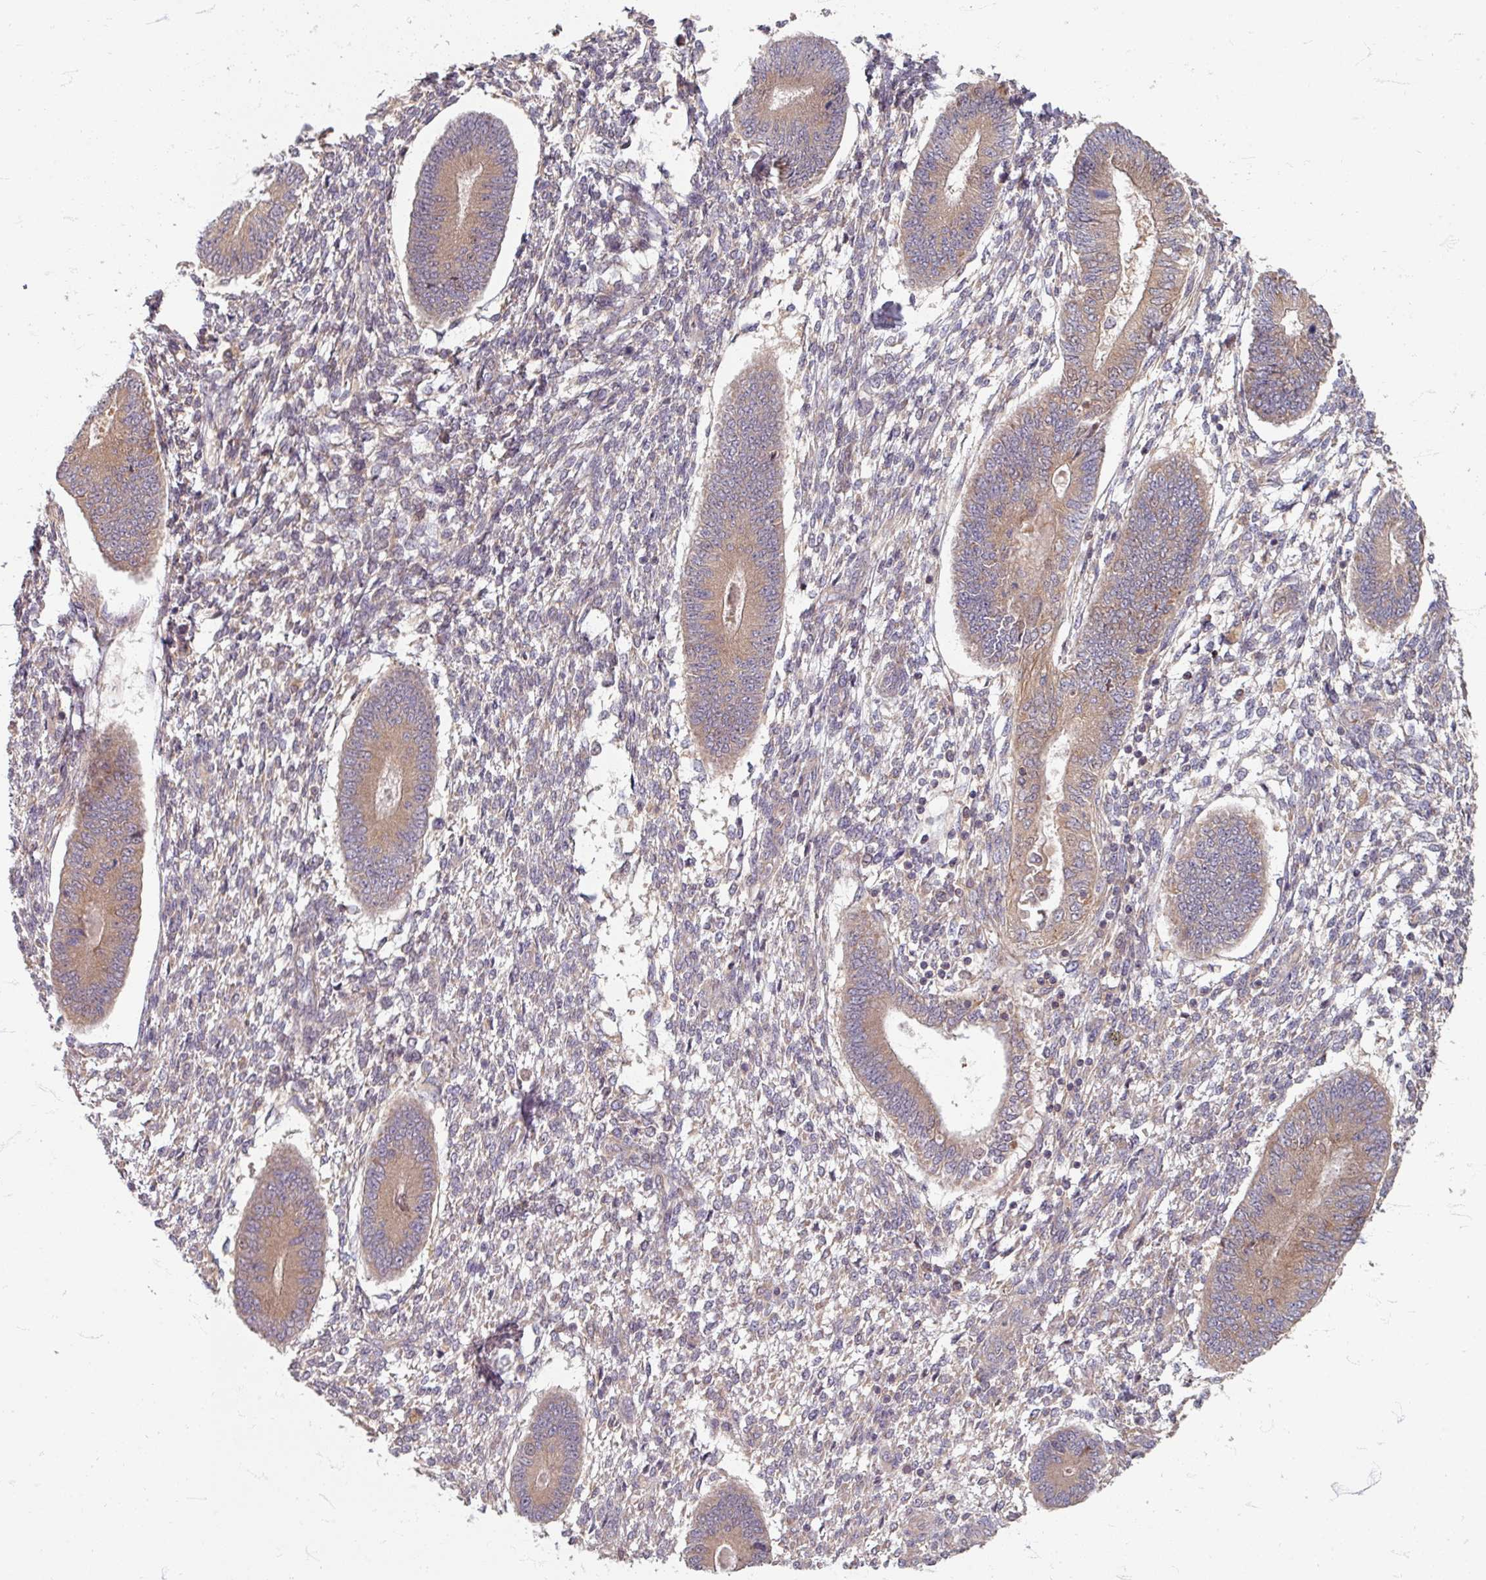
{"staining": {"intensity": "weak", "quantity": "<25%", "location": "cytoplasmic/membranous"}, "tissue": "endometrium", "cell_type": "Cells in endometrial stroma", "image_type": "normal", "snomed": [{"axis": "morphology", "description": "Normal tissue, NOS"}, {"axis": "topography", "description": "Endometrium"}], "caption": "An immunohistochemistry image of normal endometrium is shown. There is no staining in cells in endometrial stroma of endometrium.", "gene": "STAM", "patient": {"sex": "female", "age": 49}}